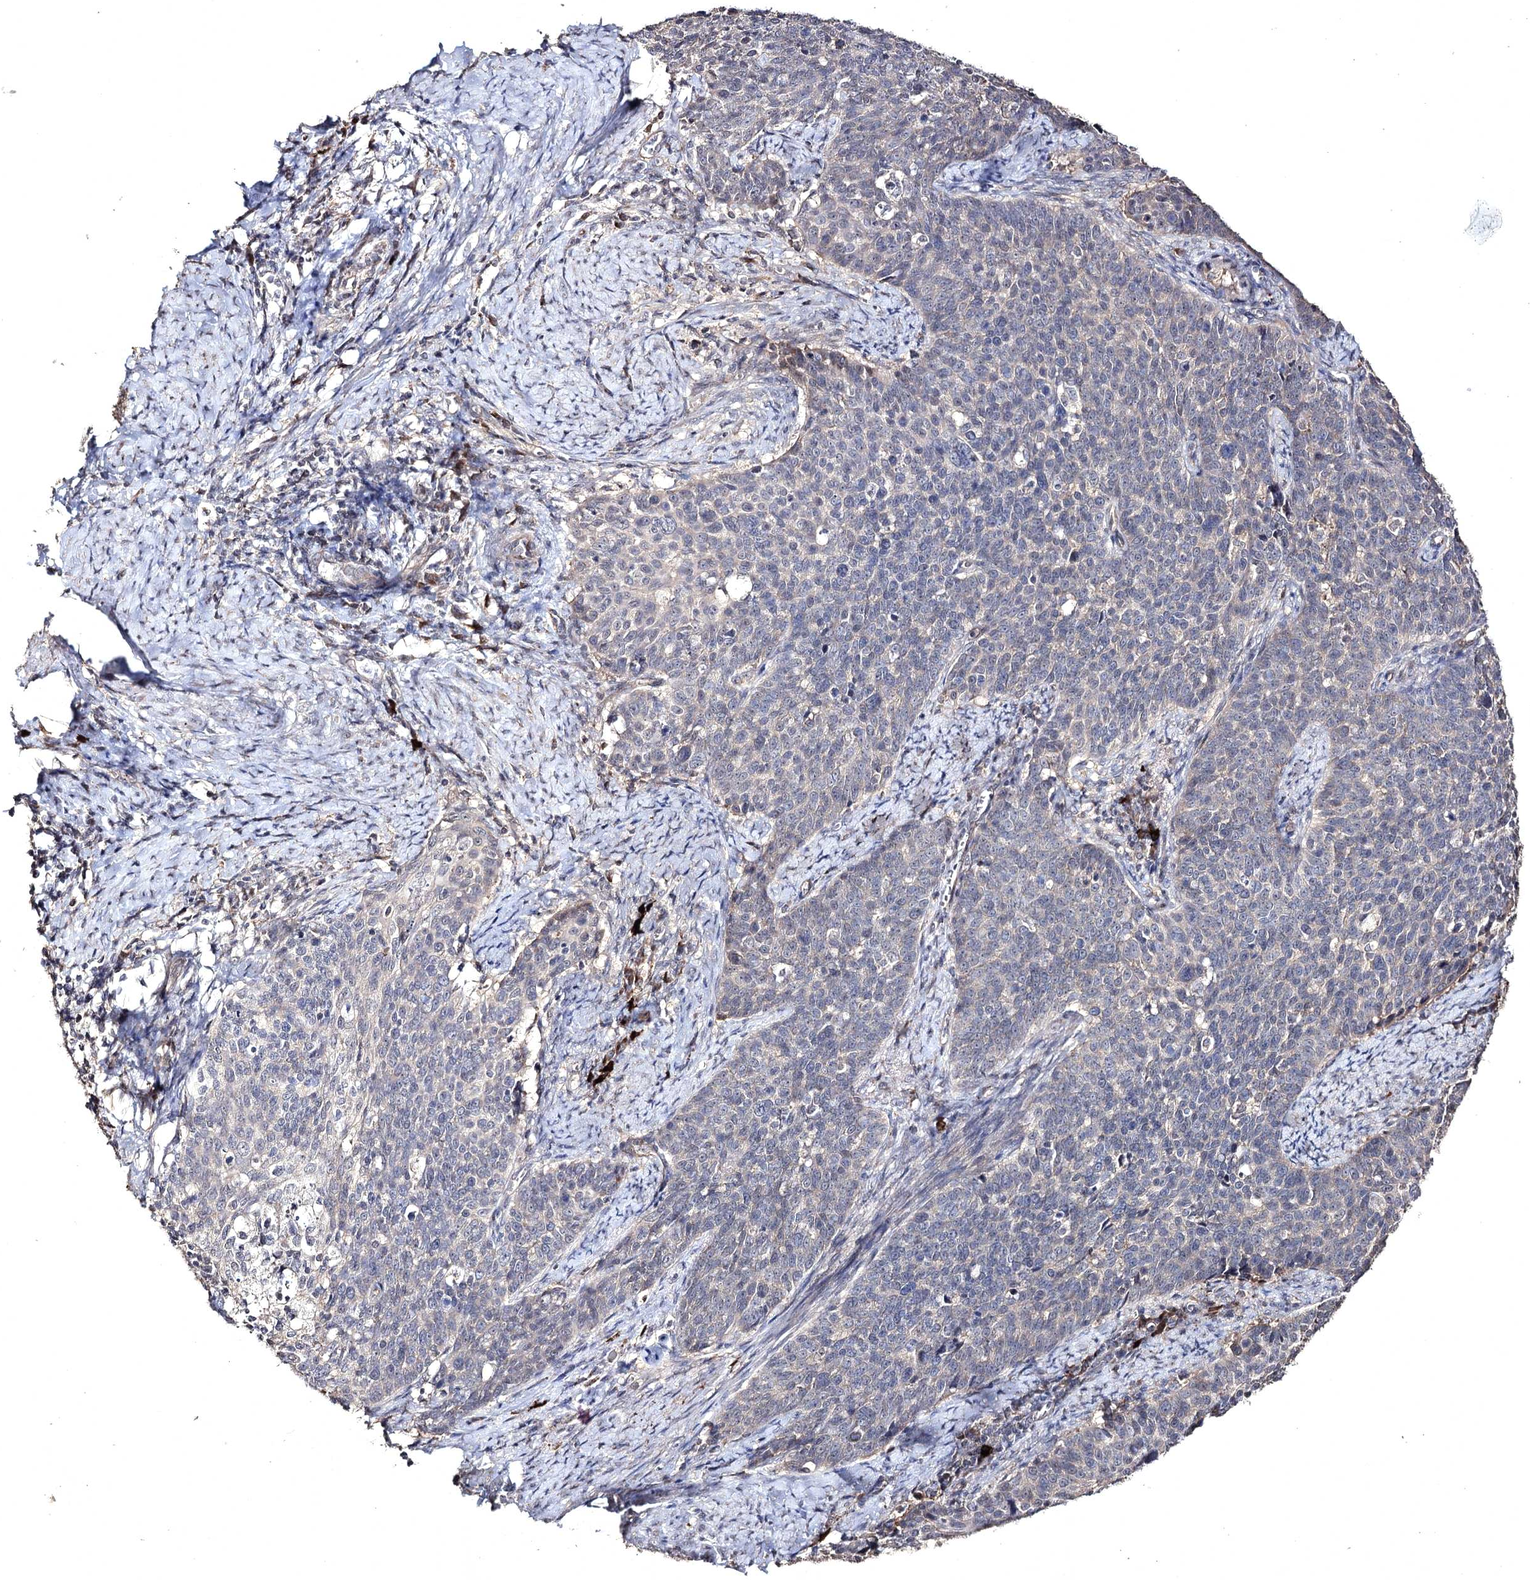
{"staining": {"intensity": "negative", "quantity": "none", "location": "none"}, "tissue": "cervical cancer", "cell_type": "Tumor cells", "image_type": "cancer", "snomed": [{"axis": "morphology", "description": "Squamous cell carcinoma, NOS"}, {"axis": "topography", "description": "Cervix"}], "caption": "A photomicrograph of human cervical cancer is negative for staining in tumor cells.", "gene": "SEMA4G", "patient": {"sex": "female", "age": 39}}